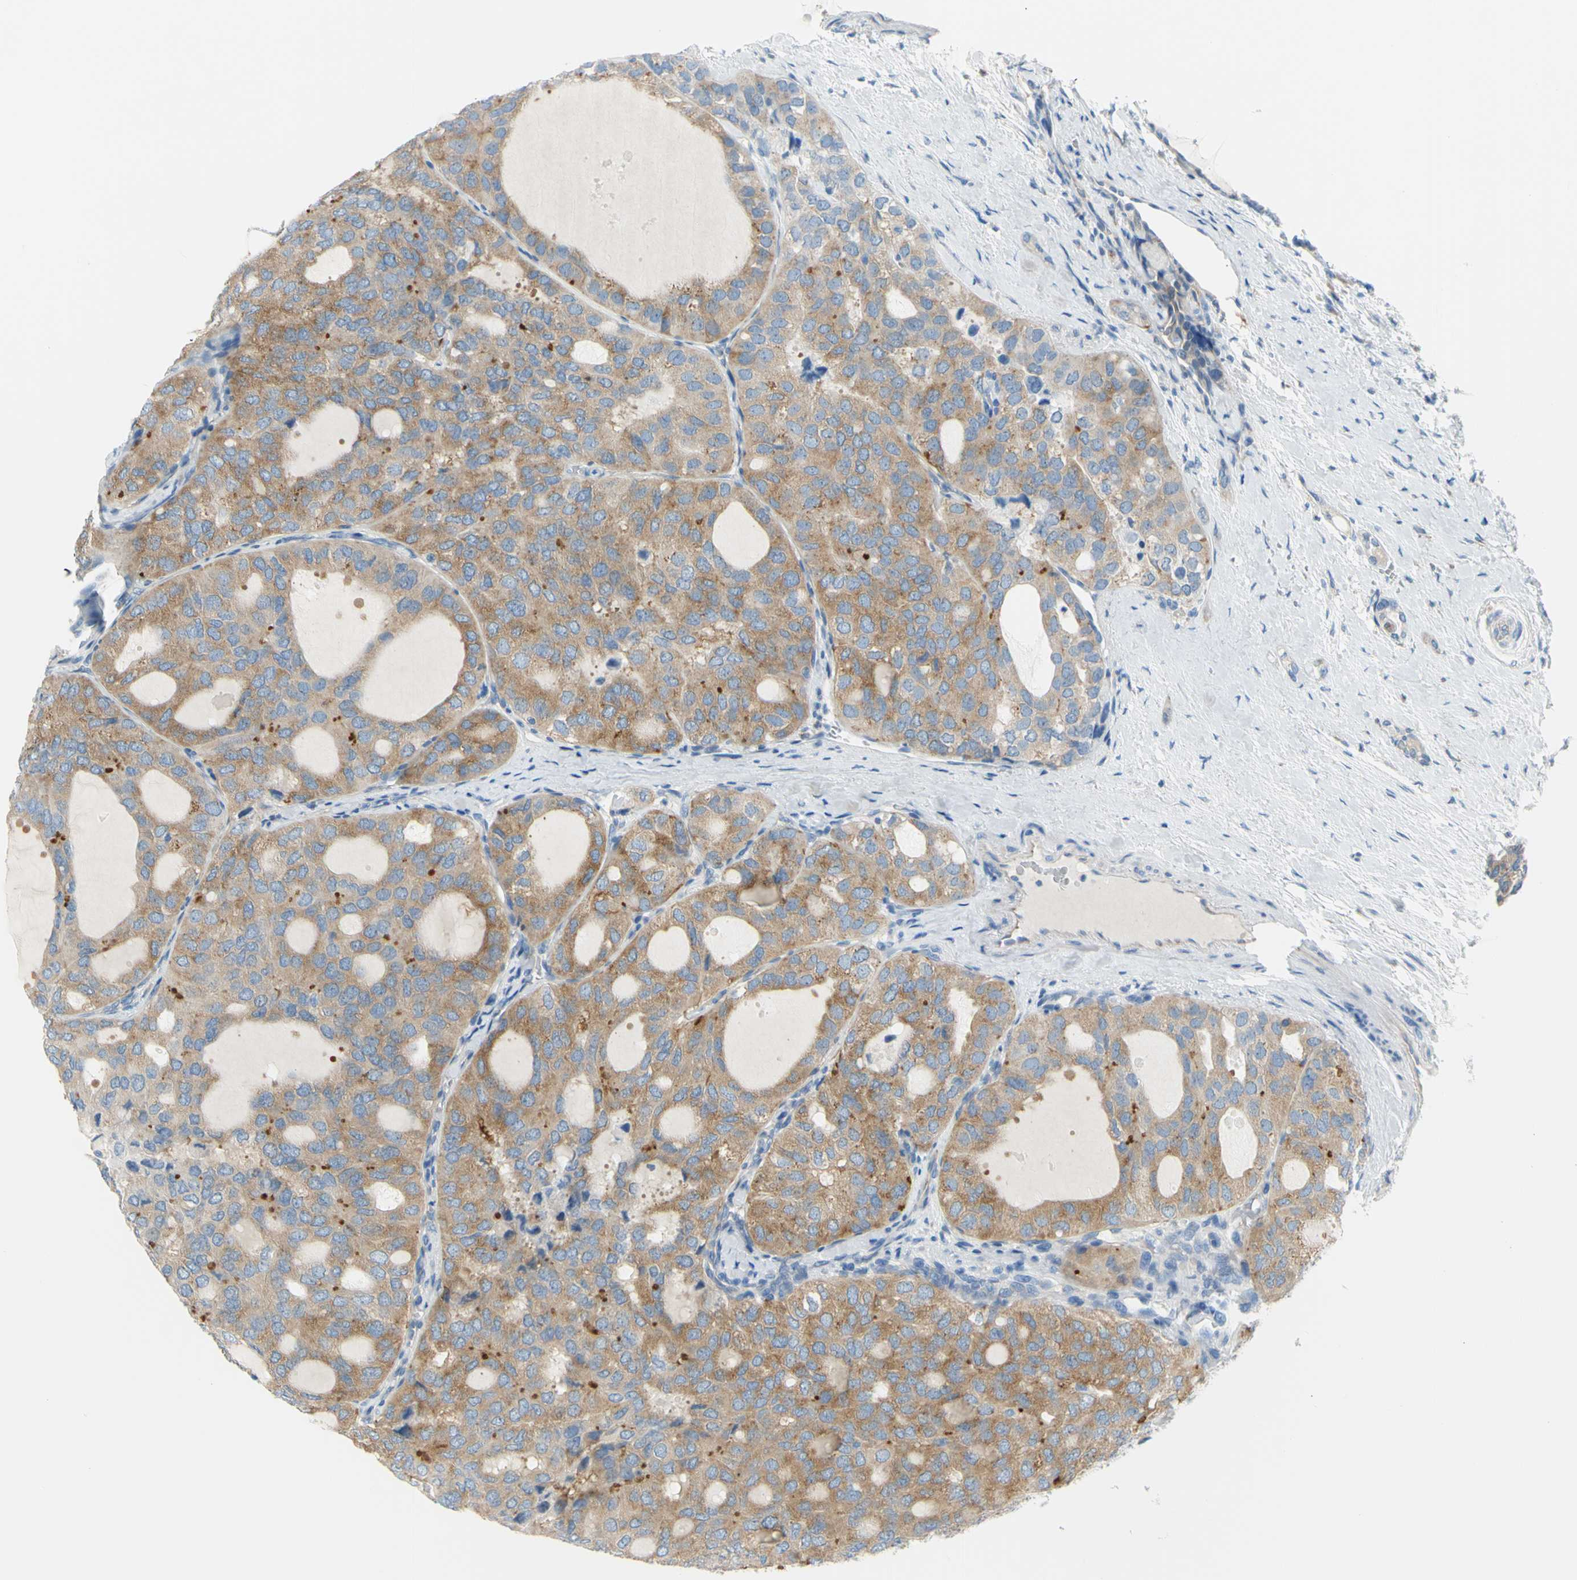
{"staining": {"intensity": "moderate", "quantity": "25%-75%", "location": "cytoplasmic/membranous"}, "tissue": "thyroid cancer", "cell_type": "Tumor cells", "image_type": "cancer", "snomed": [{"axis": "morphology", "description": "Follicular adenoma carcinoma, NOS"}, {"axis": "topography", "description": "Thyroid gland"}], "caption": "Tumor cells display medium levels of moderate cytoplasmic/membranous positivity in approximately 25%-75% of cells in human follicular adenoma carcinoma (thyroid). The staining was performed using DAB (3,3'-diaminobenzidine), with brown indicating positive protein expression. Nuclei are stained blue with hematoxylin.", "gene": "FRMD4B", "patient": {"sex": "male", "age": 75}}